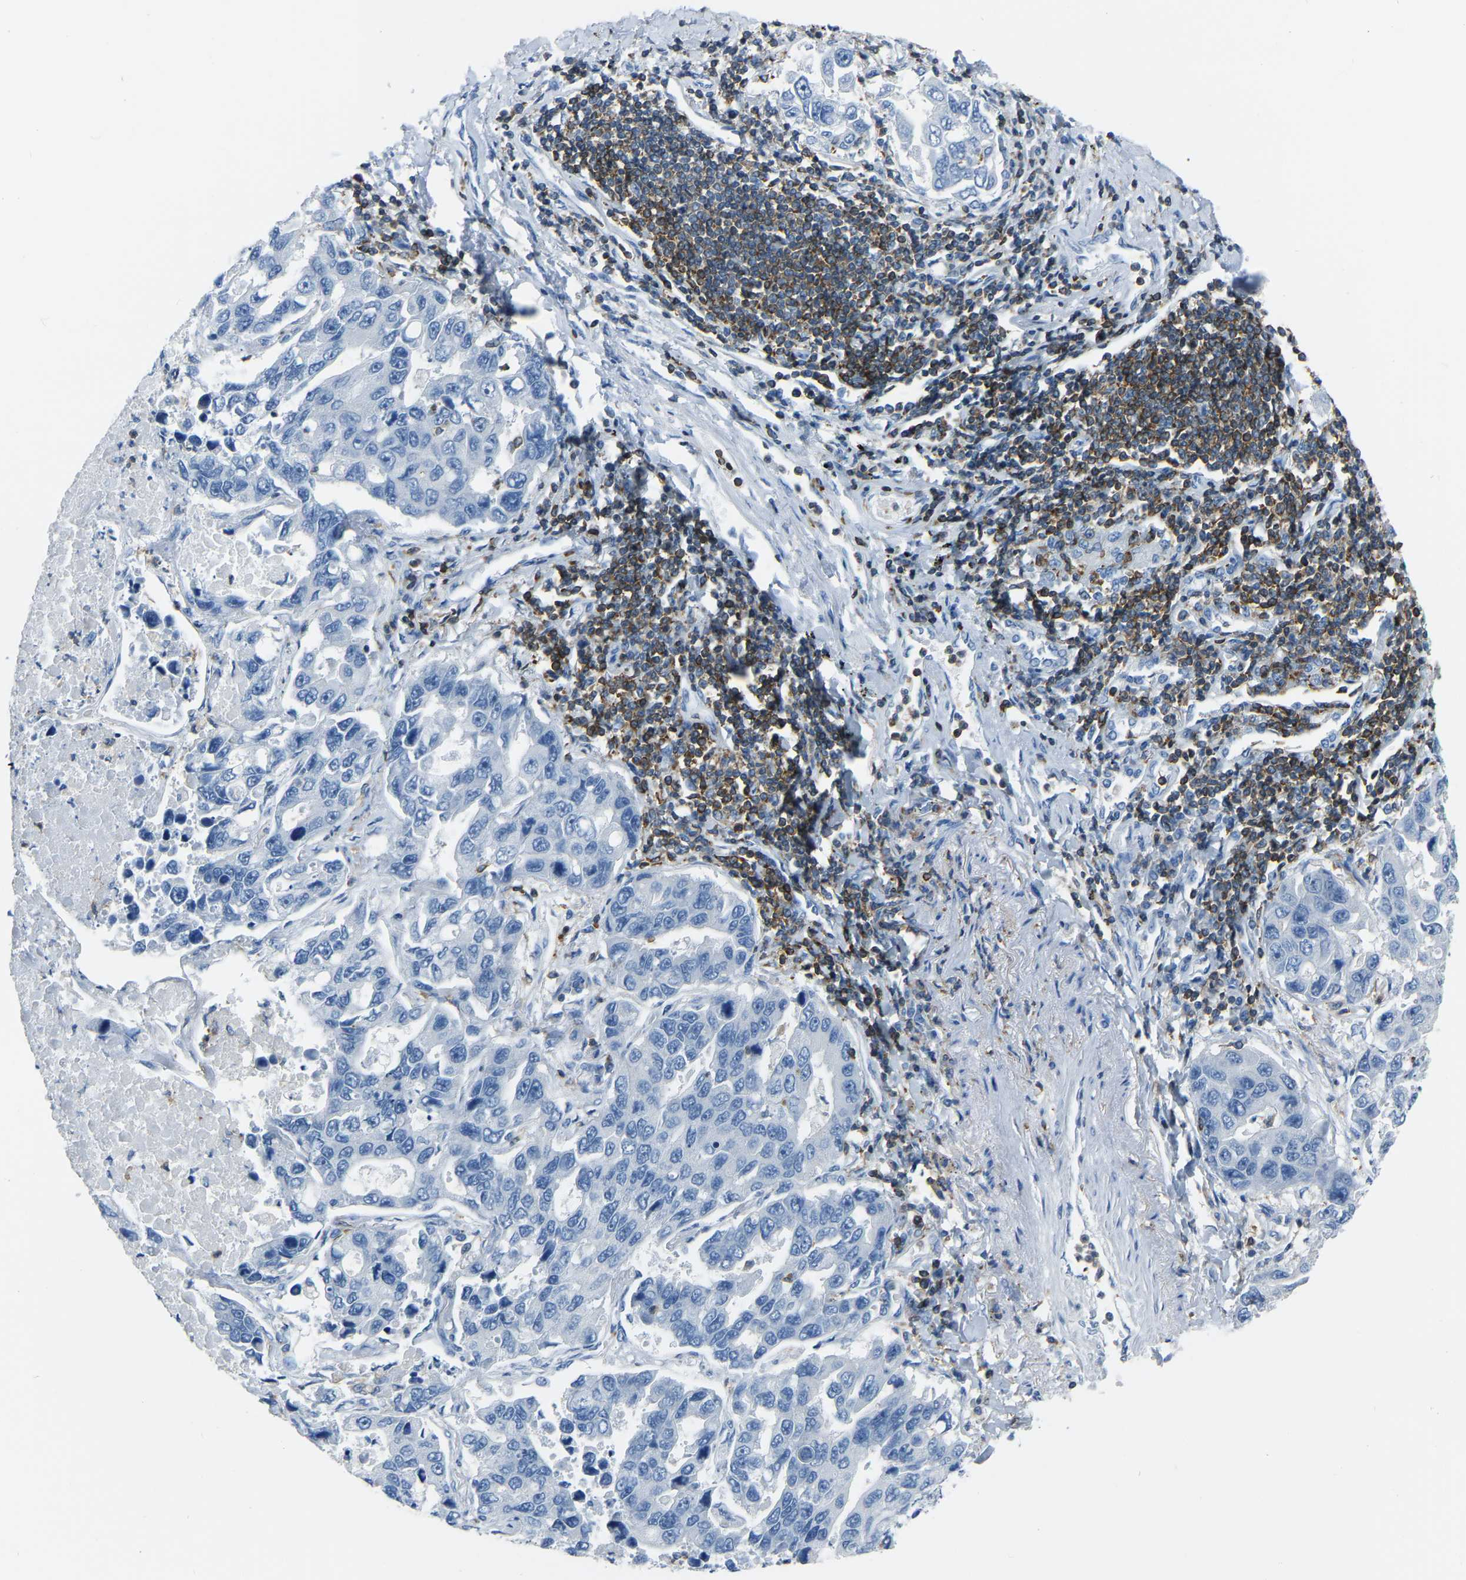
{"staining": {"intensity": "negative", "quantity": "none", "location": "none"}, "tissue": "lung cancer", "cell_type": "Tumor cells", "image_type": "cancer", "snomed": [{"axis": "morphology", "description": "Adenocarcinoma, NOS"}, {"axis": "topography", "description": "Lung"}], "caption": "Tumor cells show no significant protein staining in adenocarcinoma (lung). (DAB immunohistochemistry (IHC) visualized using brightfield microscopy, high magnification).", "gene": "ARHGAP45", "patient": {"sex": "male", "age": 64}}